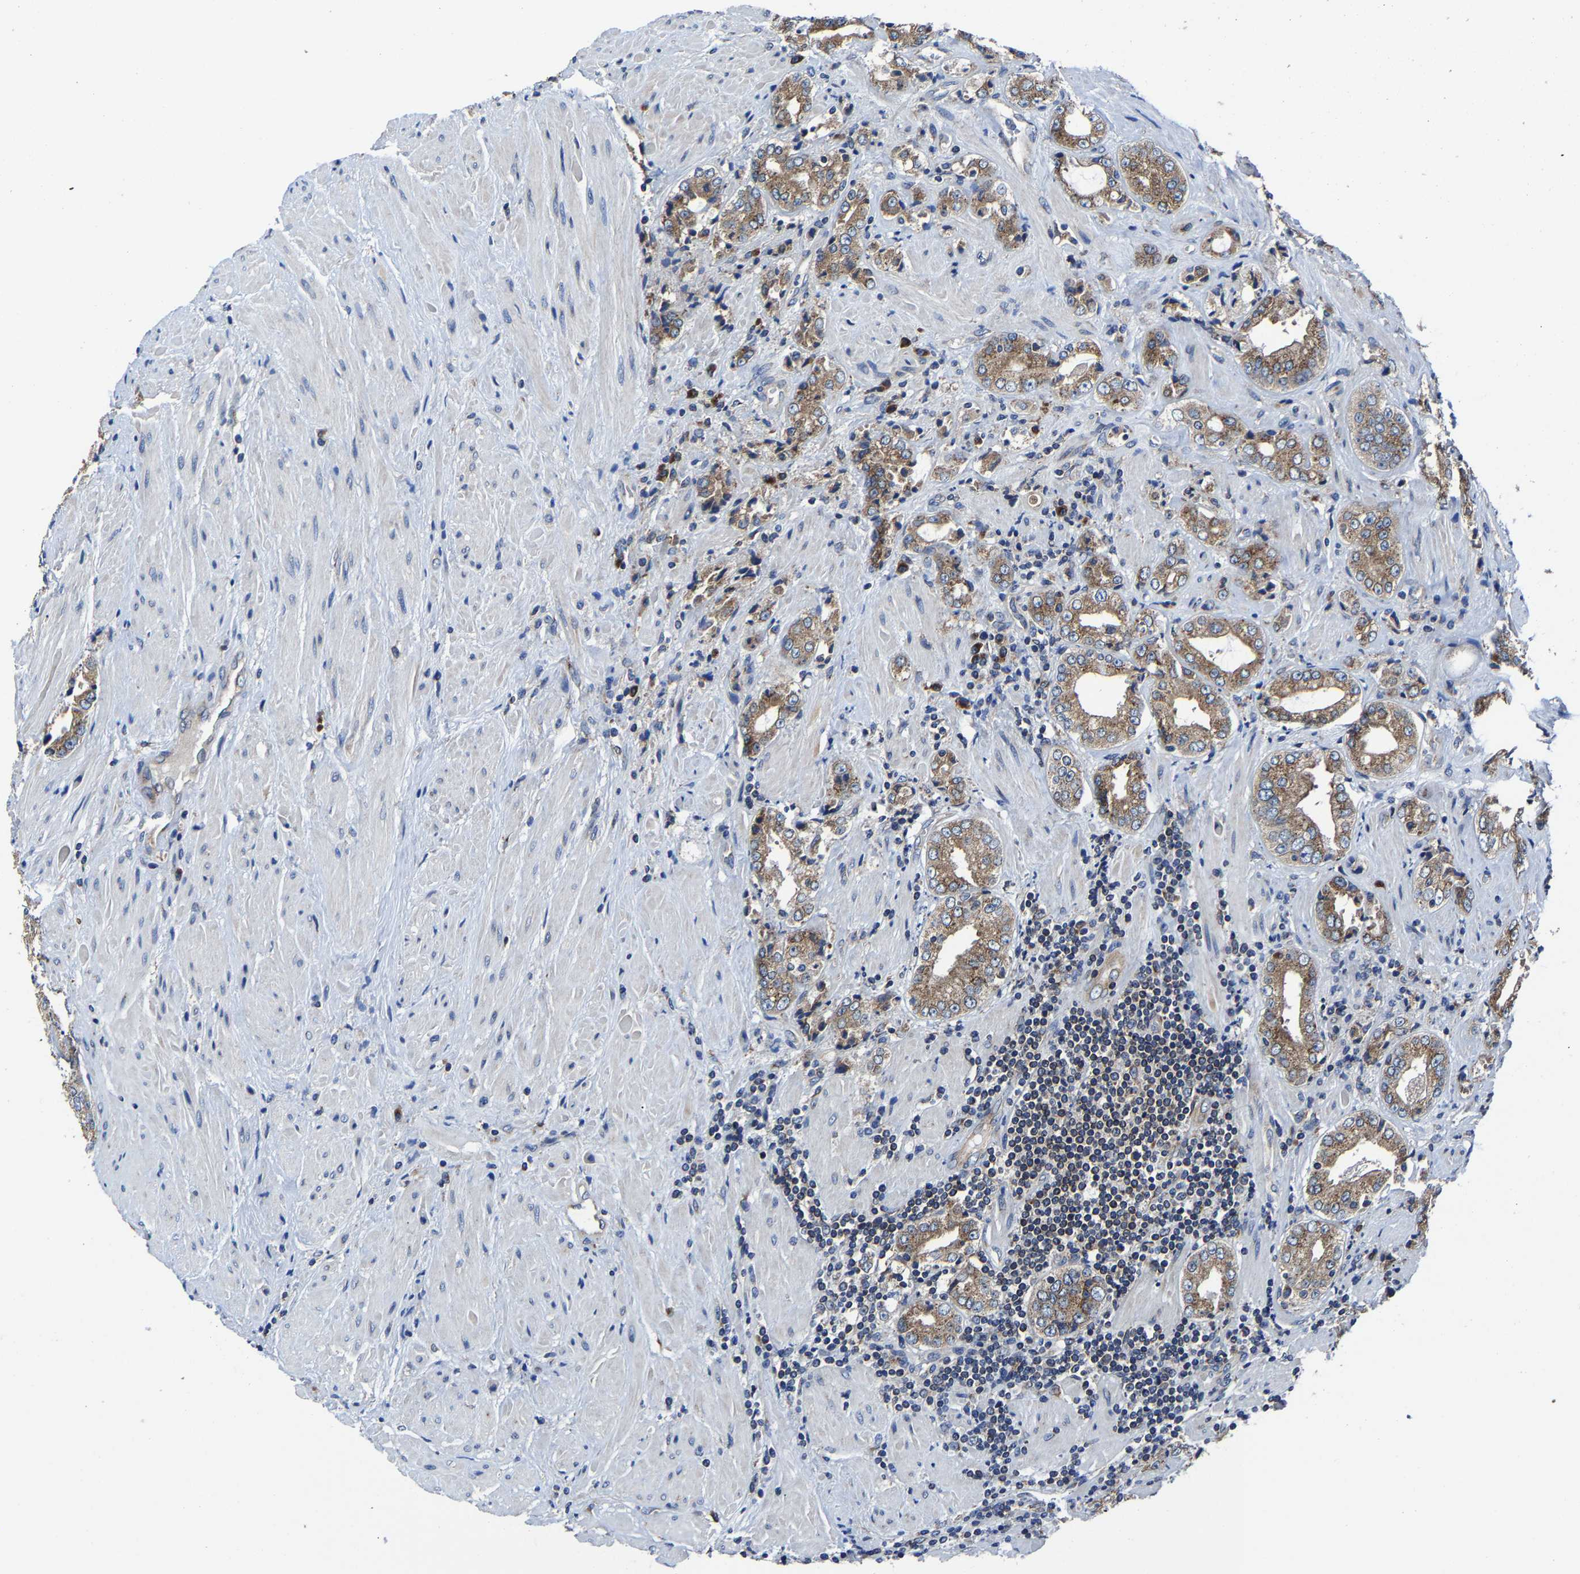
{"staining": {"intensity": "moderate", "quantity": ">75%", "location": "cytoplasmic/membranous"}, "tissue": "prostate cancer", "cell_type": "Tumor cells", "image_type": "cancer", "snomed": [{"axis": "morphology", "description": "Adenocarcinoma, High grade"}, {"axis": "topography", "description": "Prostate"}], "caption": "Adenocarcinoma (high-grade) (prostate) stained for a protein (brown) reveals moderate cytoplasmic/membranous positive positivity in about >75% of tumor cells.", "gene": "EBAG9", "patient": {"sex": "male", "age": 61}}